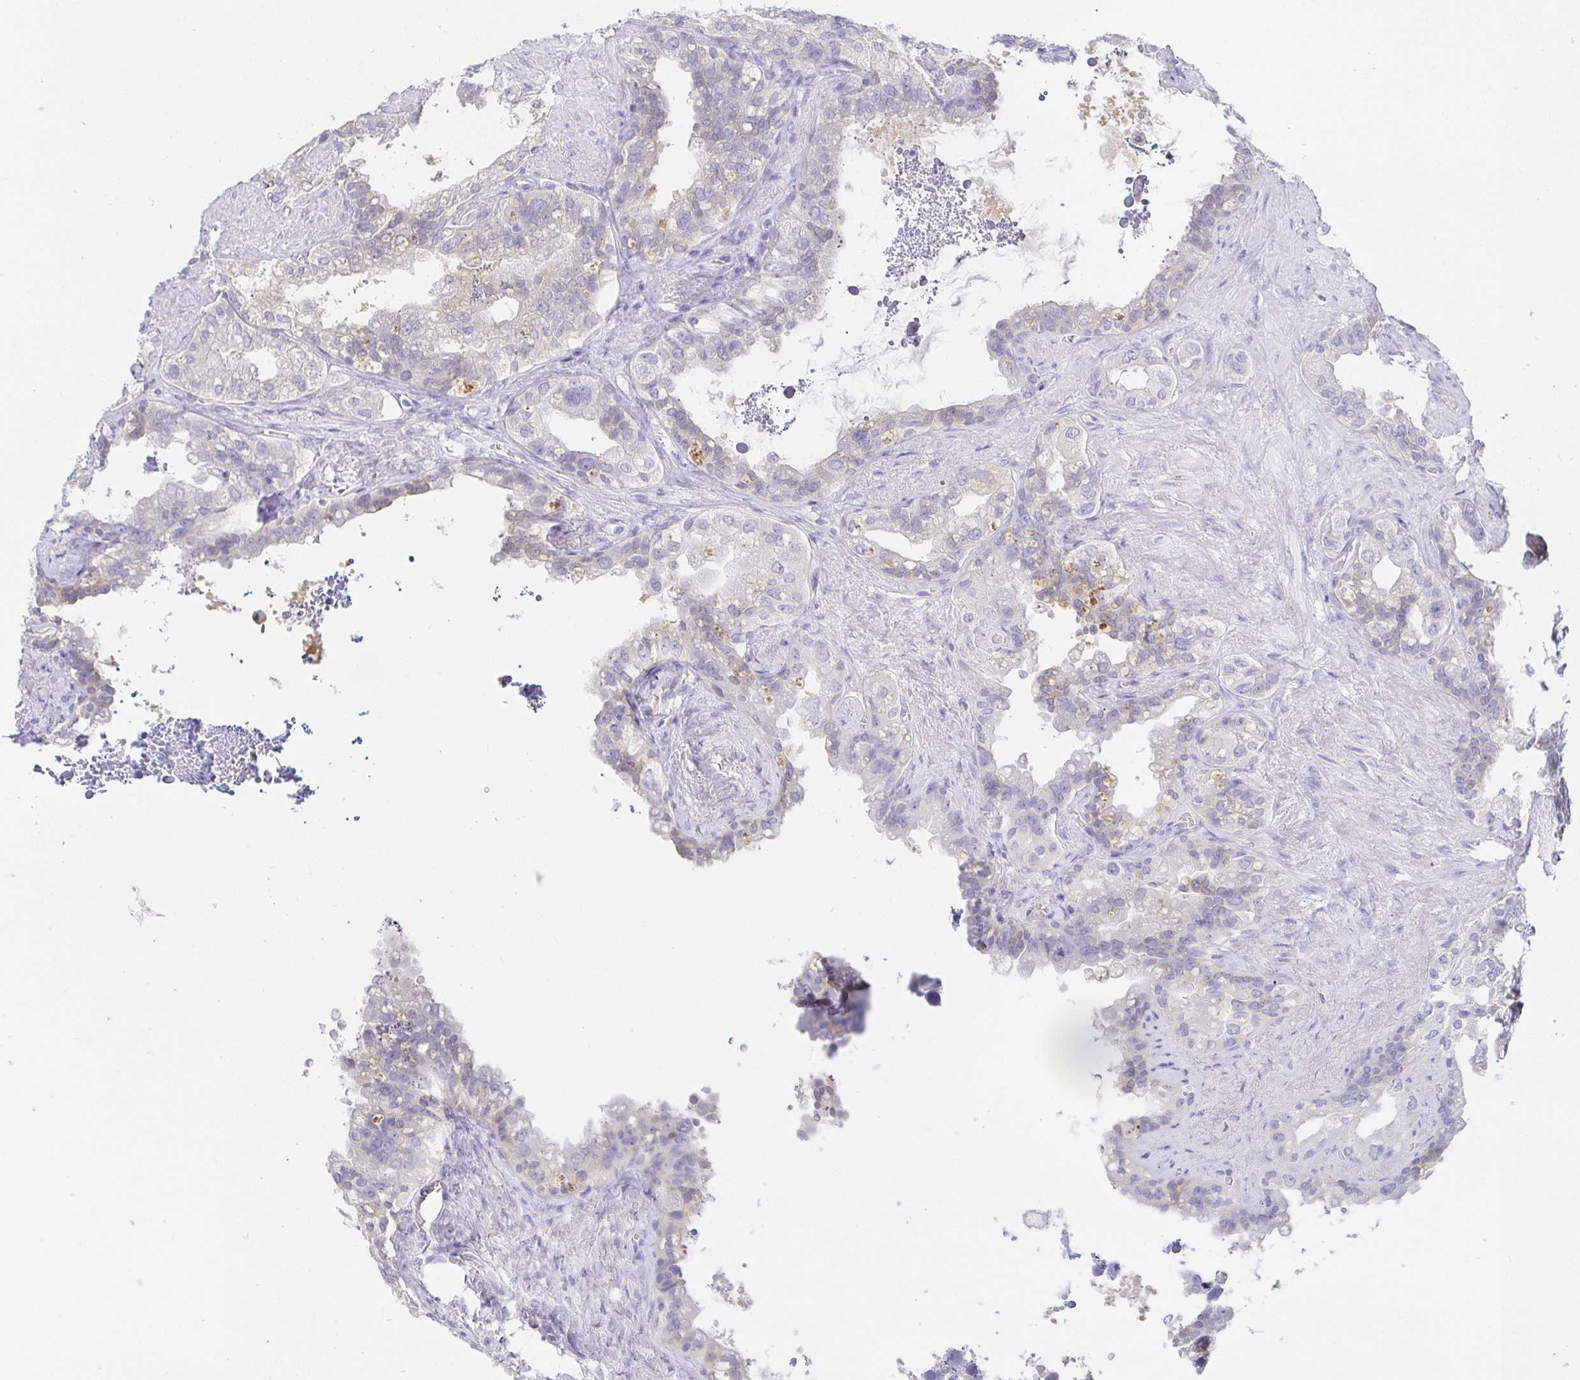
{"staining": {"intensity": "weak", "quantity": "<25%", "location": "cytoplasmic/membranous"}, "tissue": "seminal vesicle", "cell_type": "Glandular cells", "image_type": "normal", "snomed": [{"axis": "morphology", "description": "Normal tissue, NOS"}, {"axis": "topography", "description": "Seminal veicle"}, {"axis": "topography", "description": "Peripheral nerve tissue"}], "caption": "DAB immunohistochemical staining of normal human seminal vesicle demonstrates no significant positivity in glandular cells.", "gene": "PDE6B", "patient": {"sex": "male", "age": 76}}